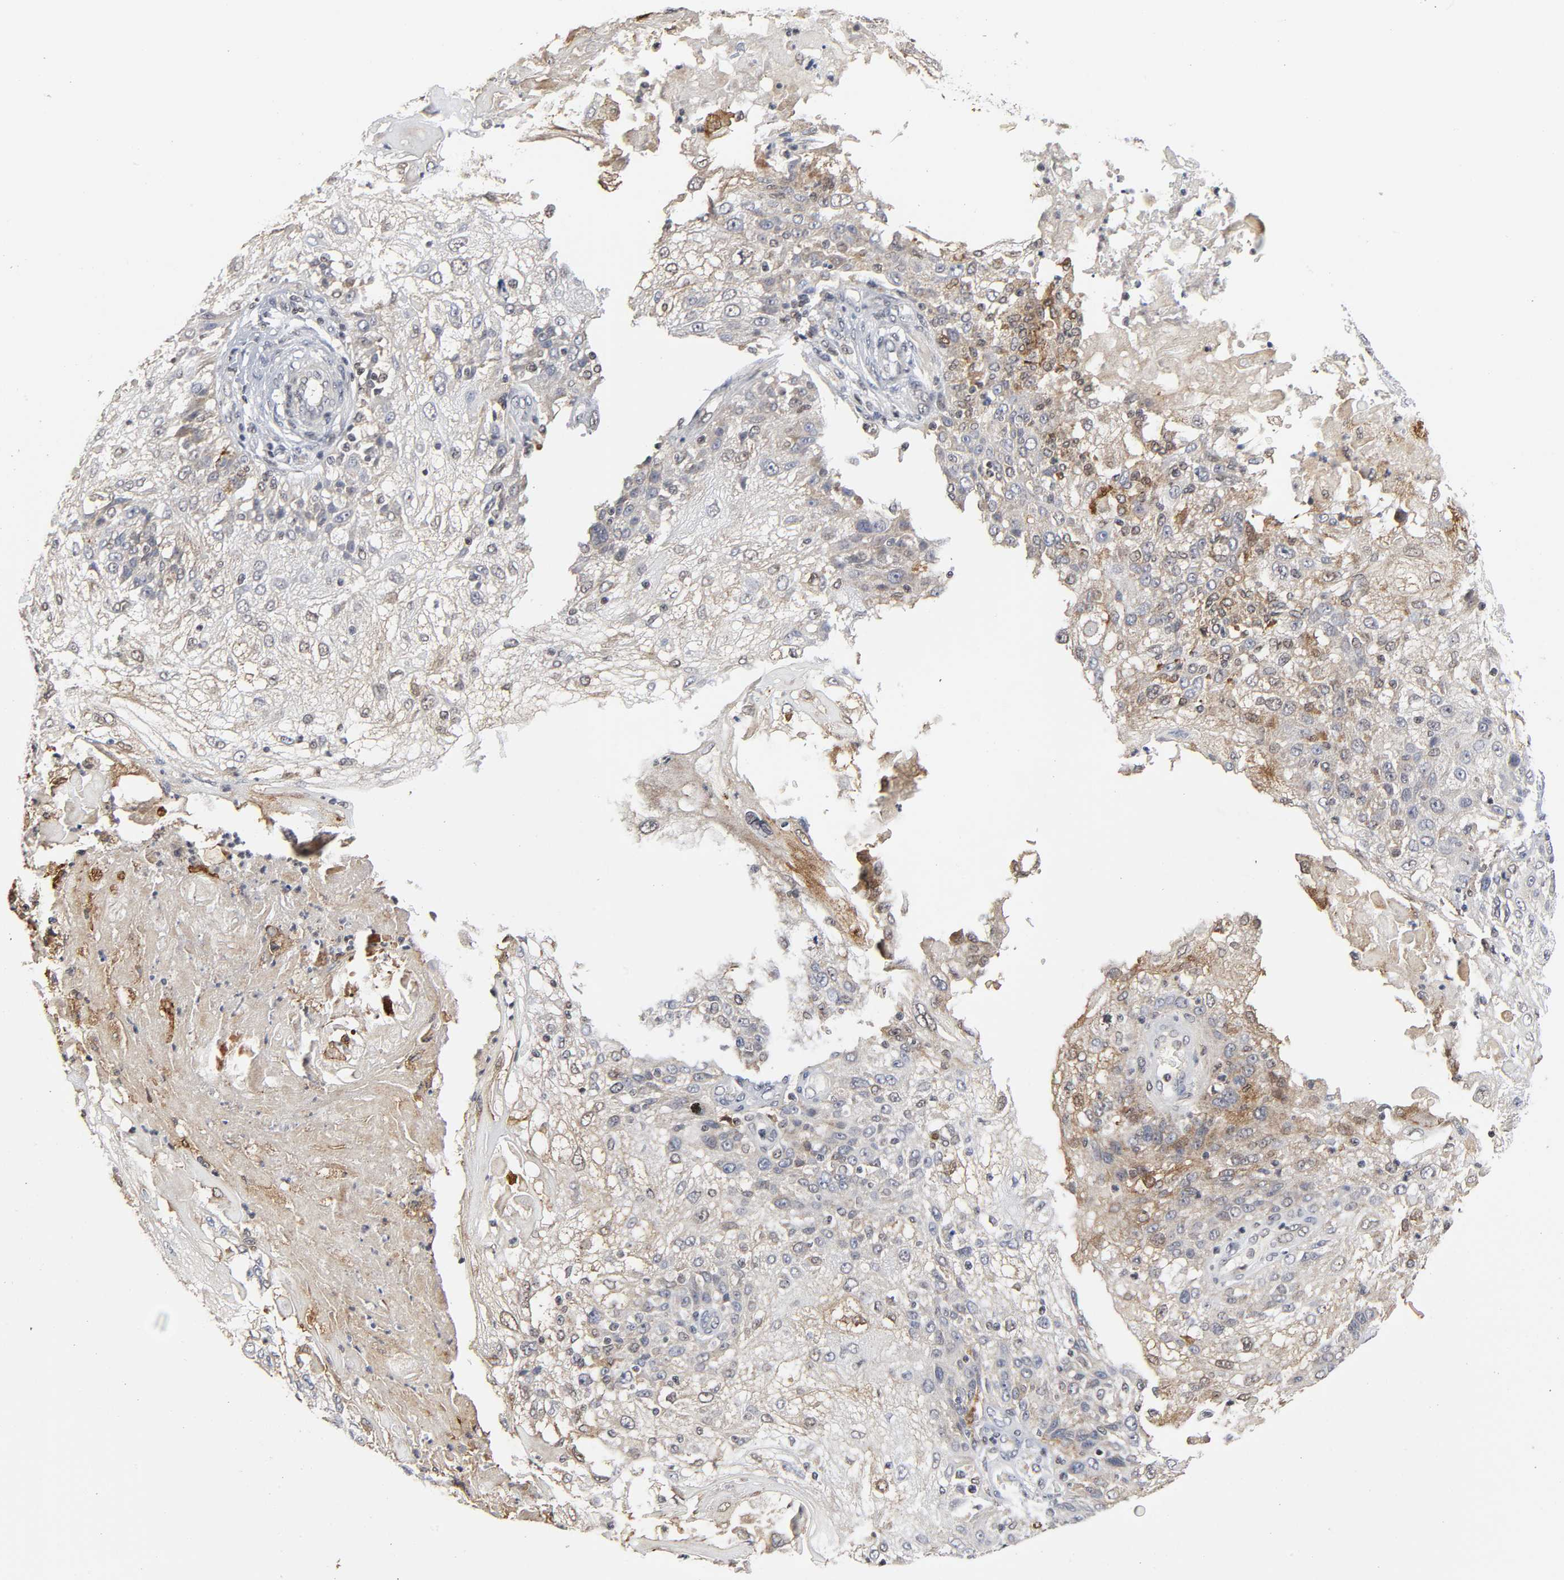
{"staining": {"intensity": "weak", "quantity": "25%-75%", "location": "nuclear"}, "tissue": "skin cancer", "cell_type": "Tumor cells", "image_type": "cancer", "snomed": [{"axis": "morphology", "description": "Normal tissue, NOS"}, {"axis": "morphology", "description": "Squamous cell carcinoma, NOS"}, {"axis": "topography", "description": "Skin"}], "caption": "Immunohistochemical staining of skin cancer exhibits weak nuclear protein staining in approximately 25%-75% of tumor cells. (DAB (3,3'-diaminobenzidine) IHC with brightfield microscopy, high magnification).", "gene": "KAT2B", "patient": {"sex": "female", "age": 83}}